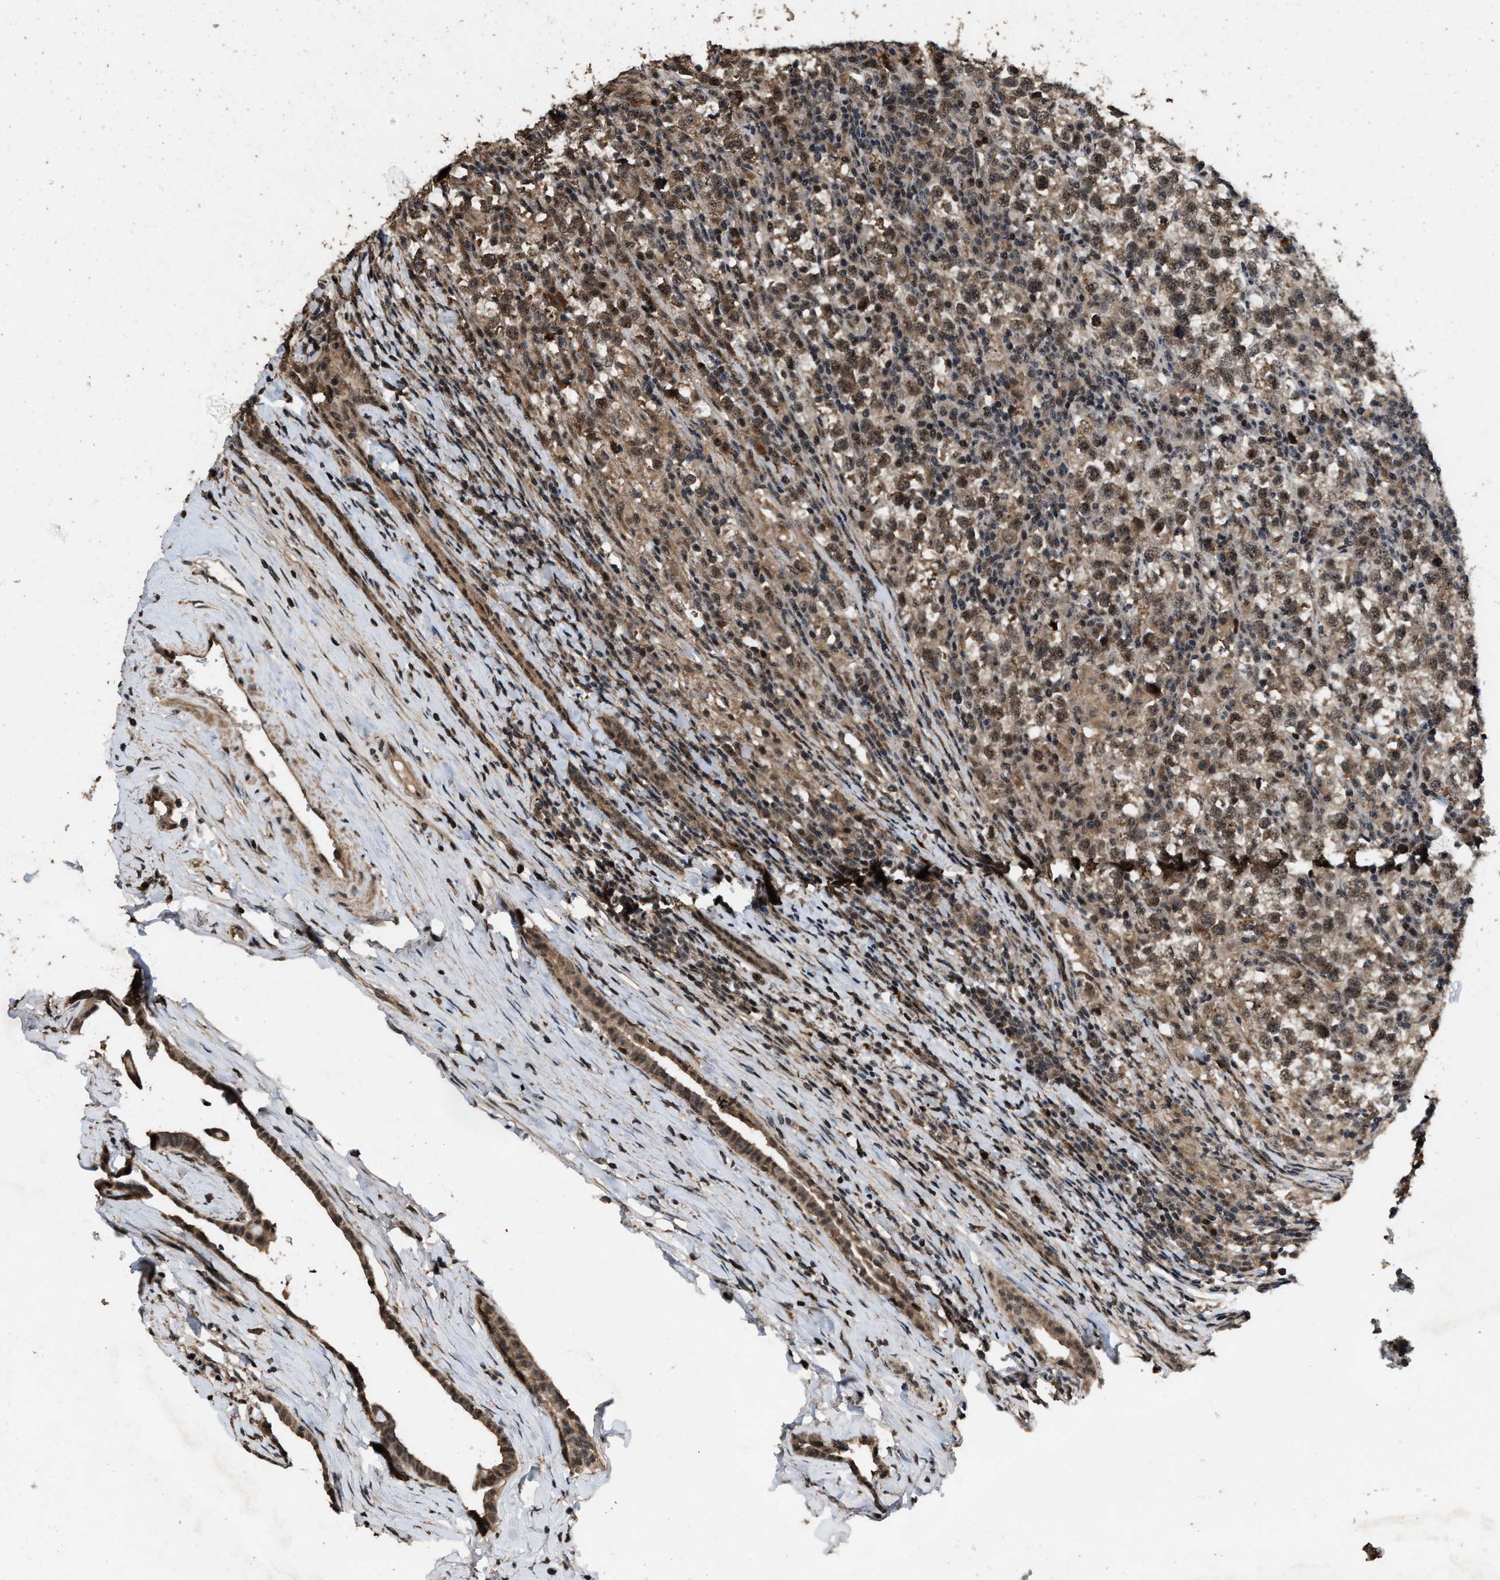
{"staining": {"intensity": "weak", "quantity": ">75%", "location": "cytoplasmic/membranous,nuclear"}, "tissue": "testis cancer", "cell_type": "Tumor cells", "image_type": "cancer", "snomed": [{"axis": "morphology", "description": "Normal tissue, NOS"}, {"axis": "morphology", "description": "Seminoma, NOS"}, {"axis": "topography", "description": "Testis"}], "caption": "Testis cancer (seminoma) tissue demonstrates weak cytoplasmic/membranous and nuclear expression in about >75% of tumor cells", "gene": "HAUS6", "patient": {"sex": "male", "age": 43}}